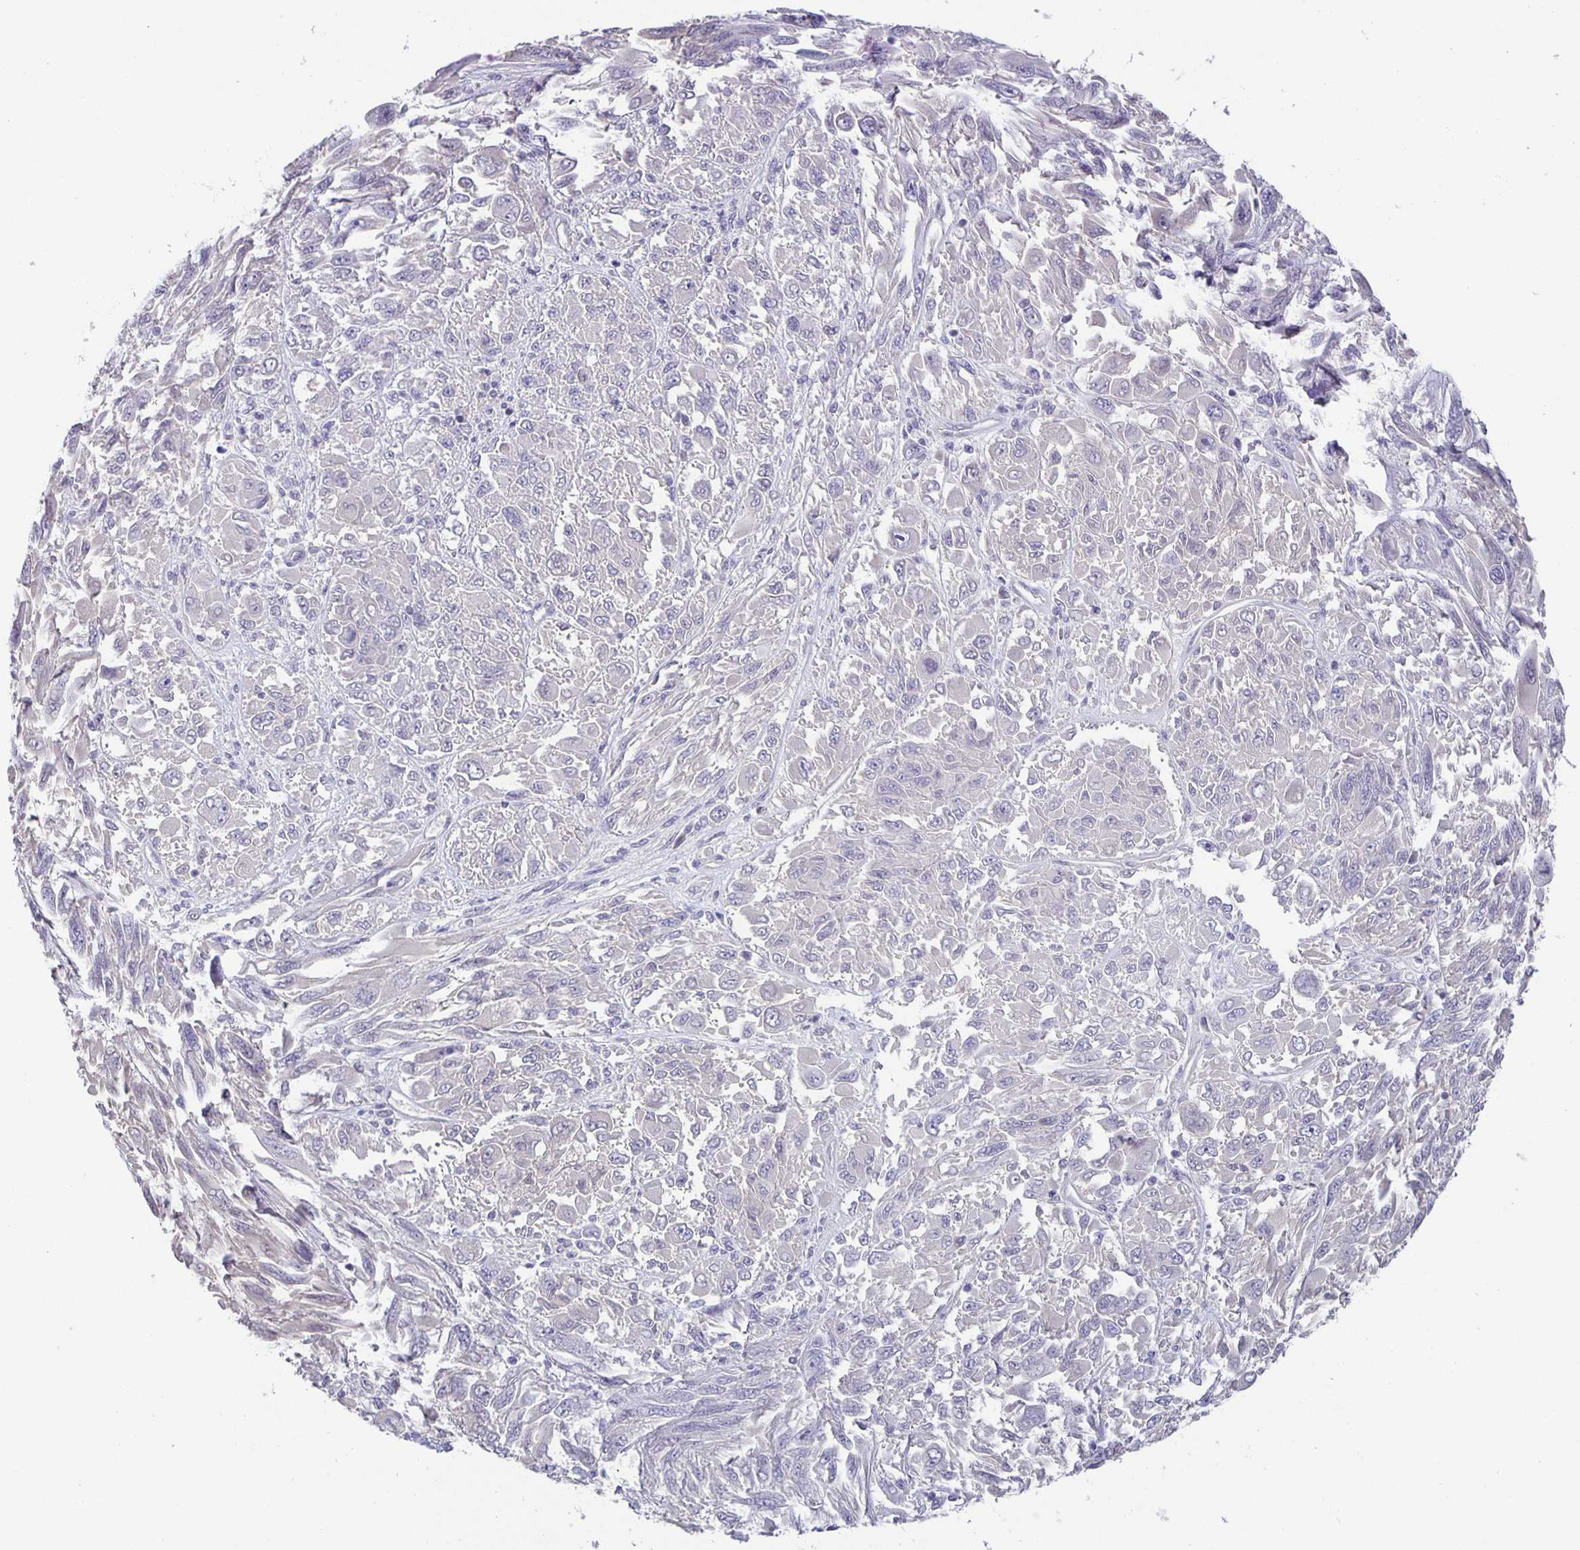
{"staining": {"intensity": "negative", "quantity": "none", "location": "none"}, "tissue": "melanoma", "cell_type": "Tumor cells", "image_type": "cancer", "snomed": [{"axis": "morphology", "description": "Malignant melanoma, NOS"}, {"axis": "topography", "description": "Skin"}], "caption": "Human melanoma stained for a protein using immunohistochemistry (IHC) displays no positivity in tumor cells.", "gene": "PTPN3", "patient": {"sex": "female", "age": 91}}